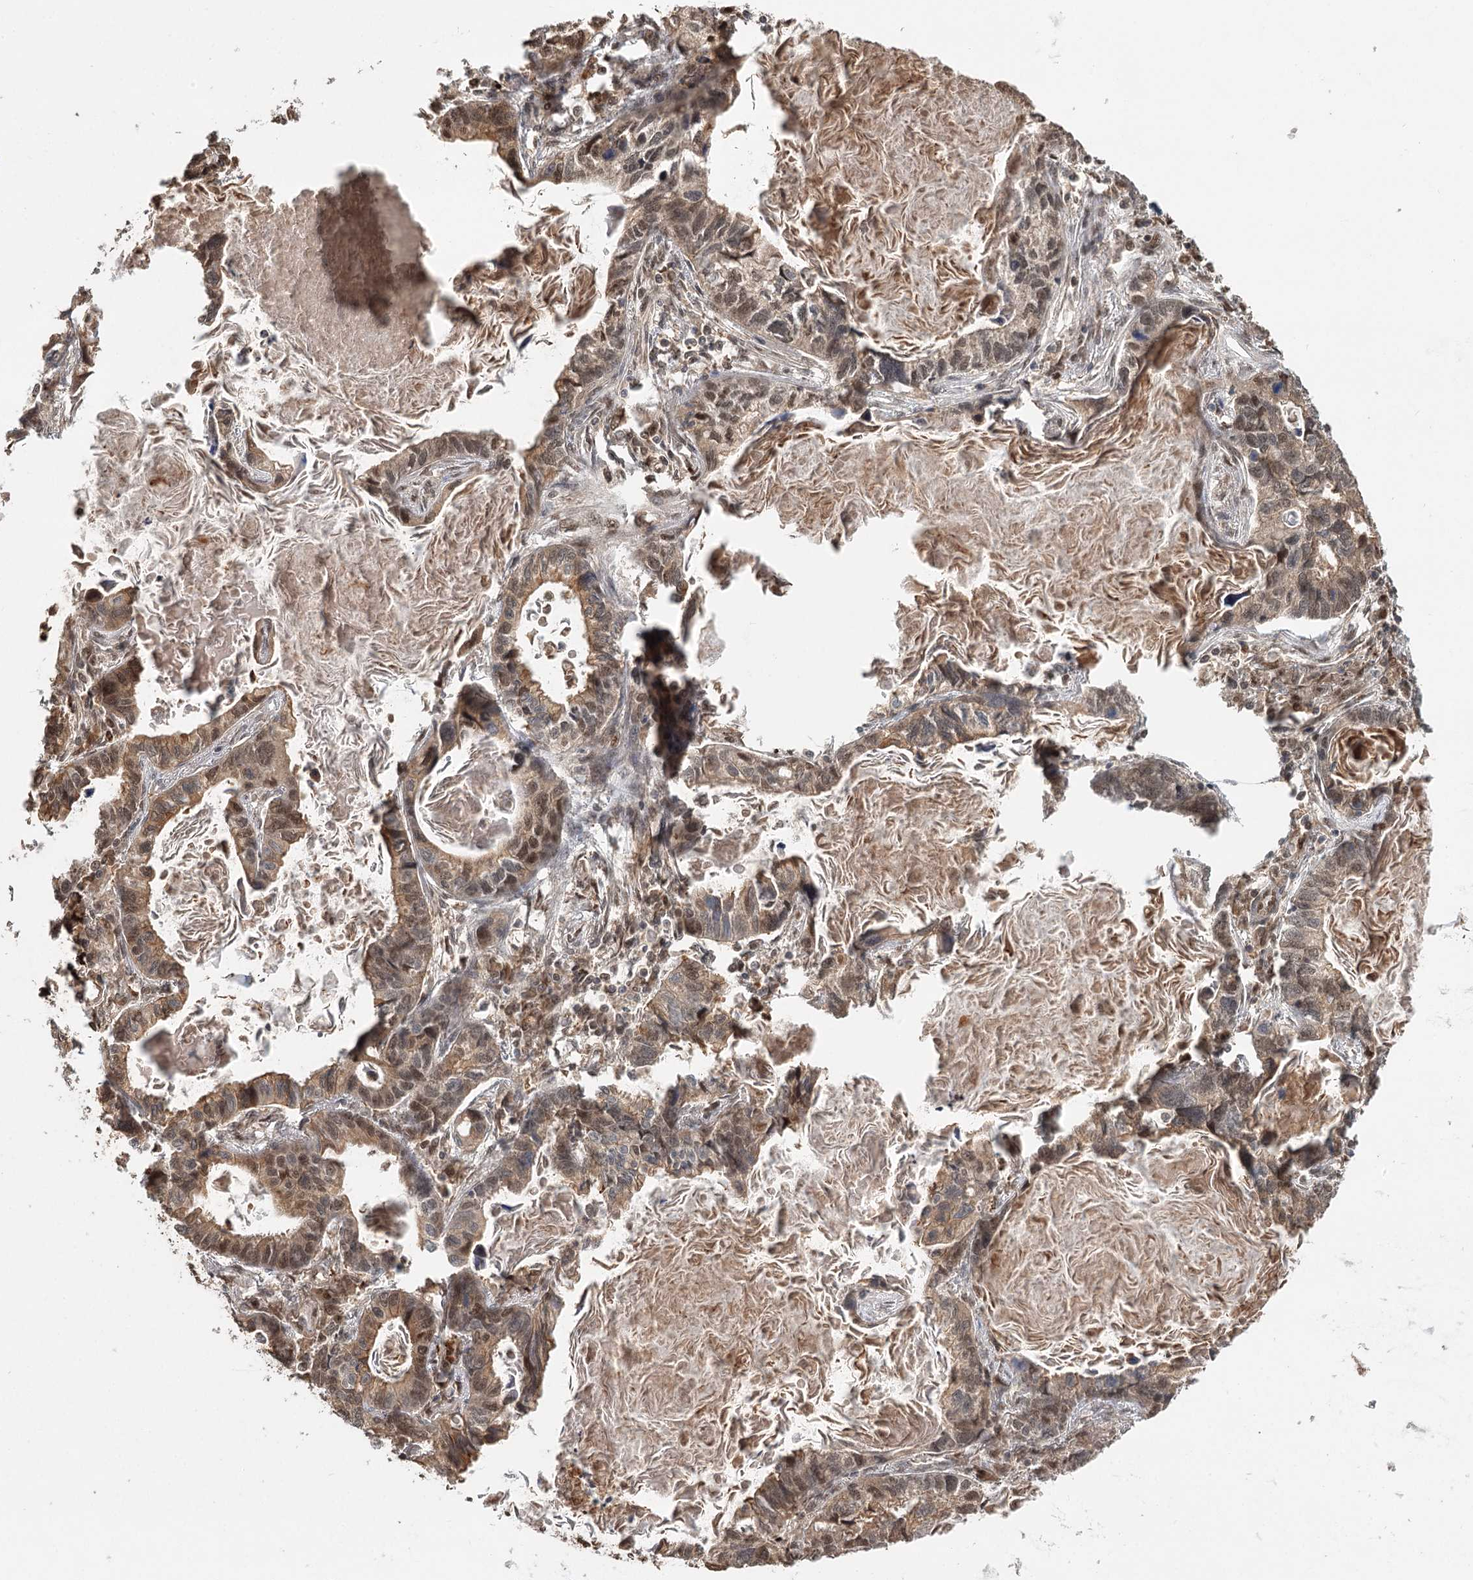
{"staining": {"intensity": "moderate", "quantity": ">75%", "location": "cytoplasmic/membranous,nuclear"}, "tissue": "lung cancer", "cell_type": "Tumor cells", "image_type": "cancer", "snomed": [{"axis": "morphology", "description": "Adenocarcinoma, NOS"}, {"axis": "topography", "description": "Lung"}], "caption": "Protein analysis of lung cancer (adenocarcinoma) tissue shows moderate cytoplasmic/membranous and nuclear expression in approximately >75% of tumor cells. The protein is shown in brown color, while the nuclei are stained blue.", "gene": "N6AMT1", "patient": {"sex": "male", "age": 67}}